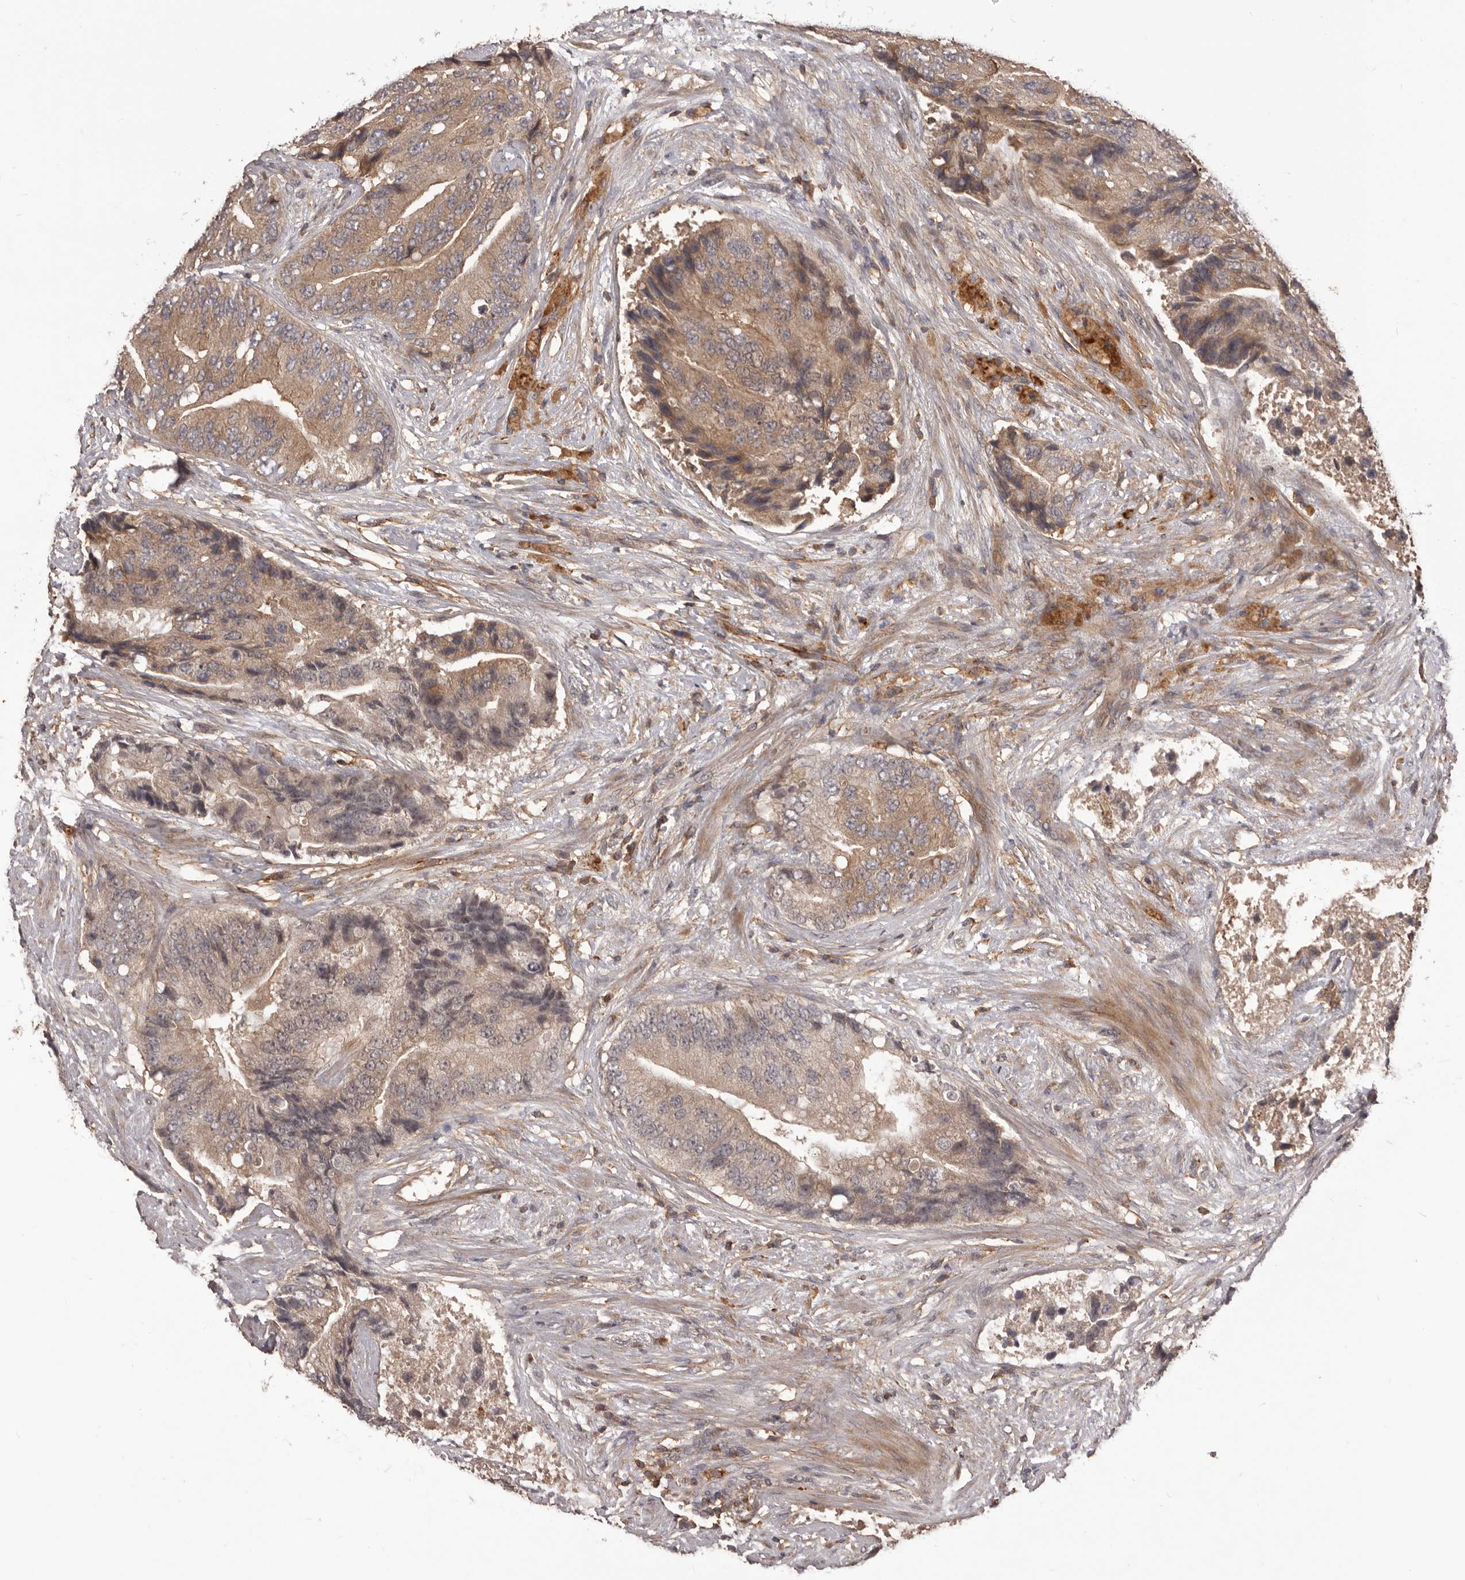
{"staining": {"intensity": "weak", "quantity": ">75%", "location": "cytoplasmic/membranous"}, "tissue": "prostate cancer", "cell_type": "Tumor cells", "image_type": "cancer", "snomed": [{"axis": "morphology", "description": "Adenocarcinoma, High grade"}, {"axis": "topography", "description": "Prostate"}], "caption": "About >75% of tumor cells in prostate cancer demonstrate weak cytoplasmic/membranous protein positivity as visualized by brown immunohistochemical staining.", "gene": "GLIPR2", "patient": {"sex": "male", "age": 70}}